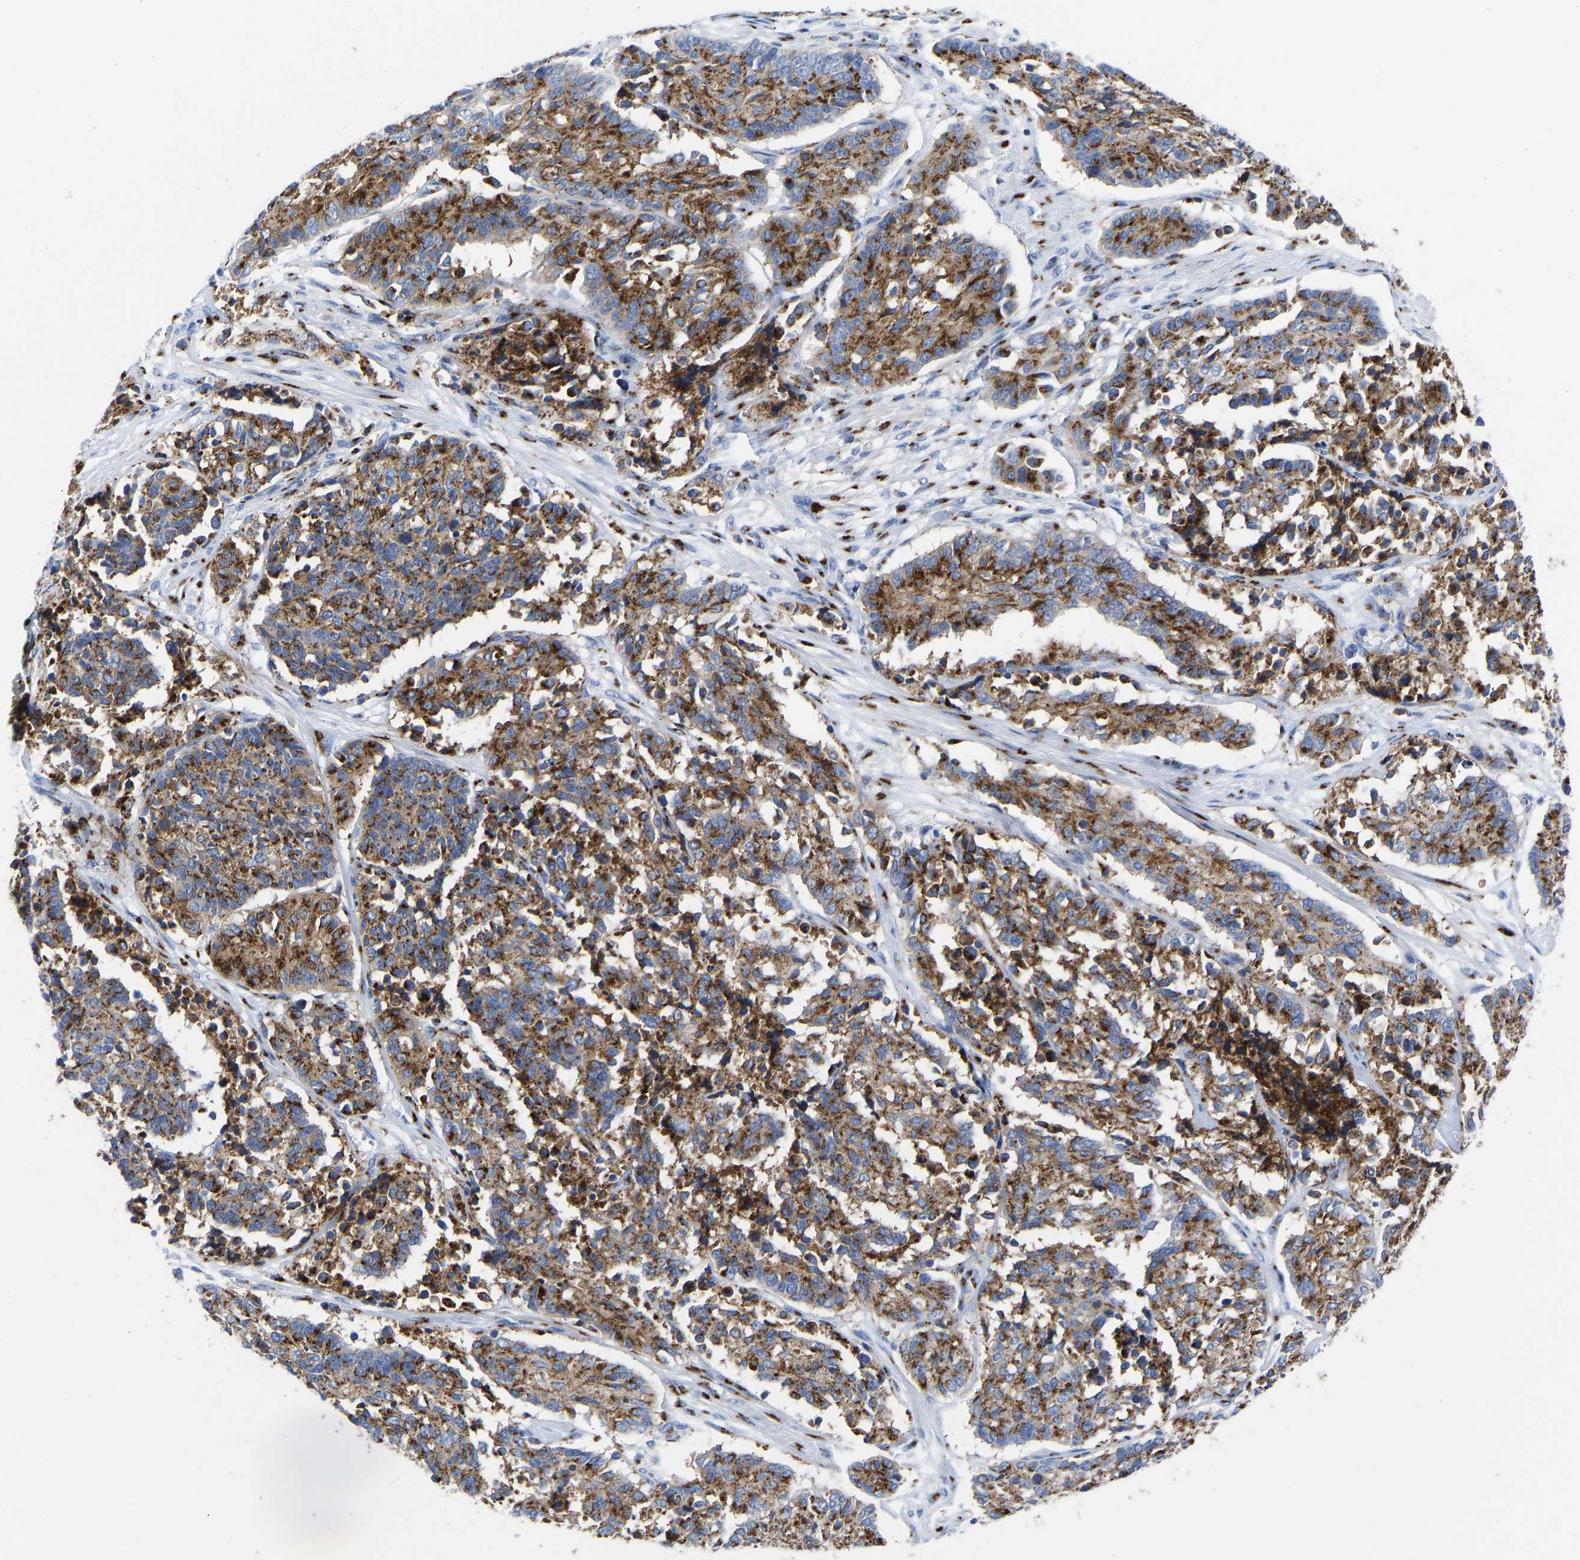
{"staining": {"intensity": "moderate", "quantity": ">75%", "location": "cytoplasmic/membranous"}, "tissue": "cervical cancer", "cell_type": "Tumor cells", "image_type": "cancer", "snomed": [{"axis": "morphology", "description": "Squamous cell carcinoma, NOS"}, {"axis": "topography", "description": "Cervix"}], "caption": "Squamous cell carcinoma (cervical) stained for a protein (brown) shows moderate cytoplasmic/membranous positive positivity in approximately >75% of tumor cells.", "gene": "TMEM87A", "patient": {"sex": "female", "age": 35}}